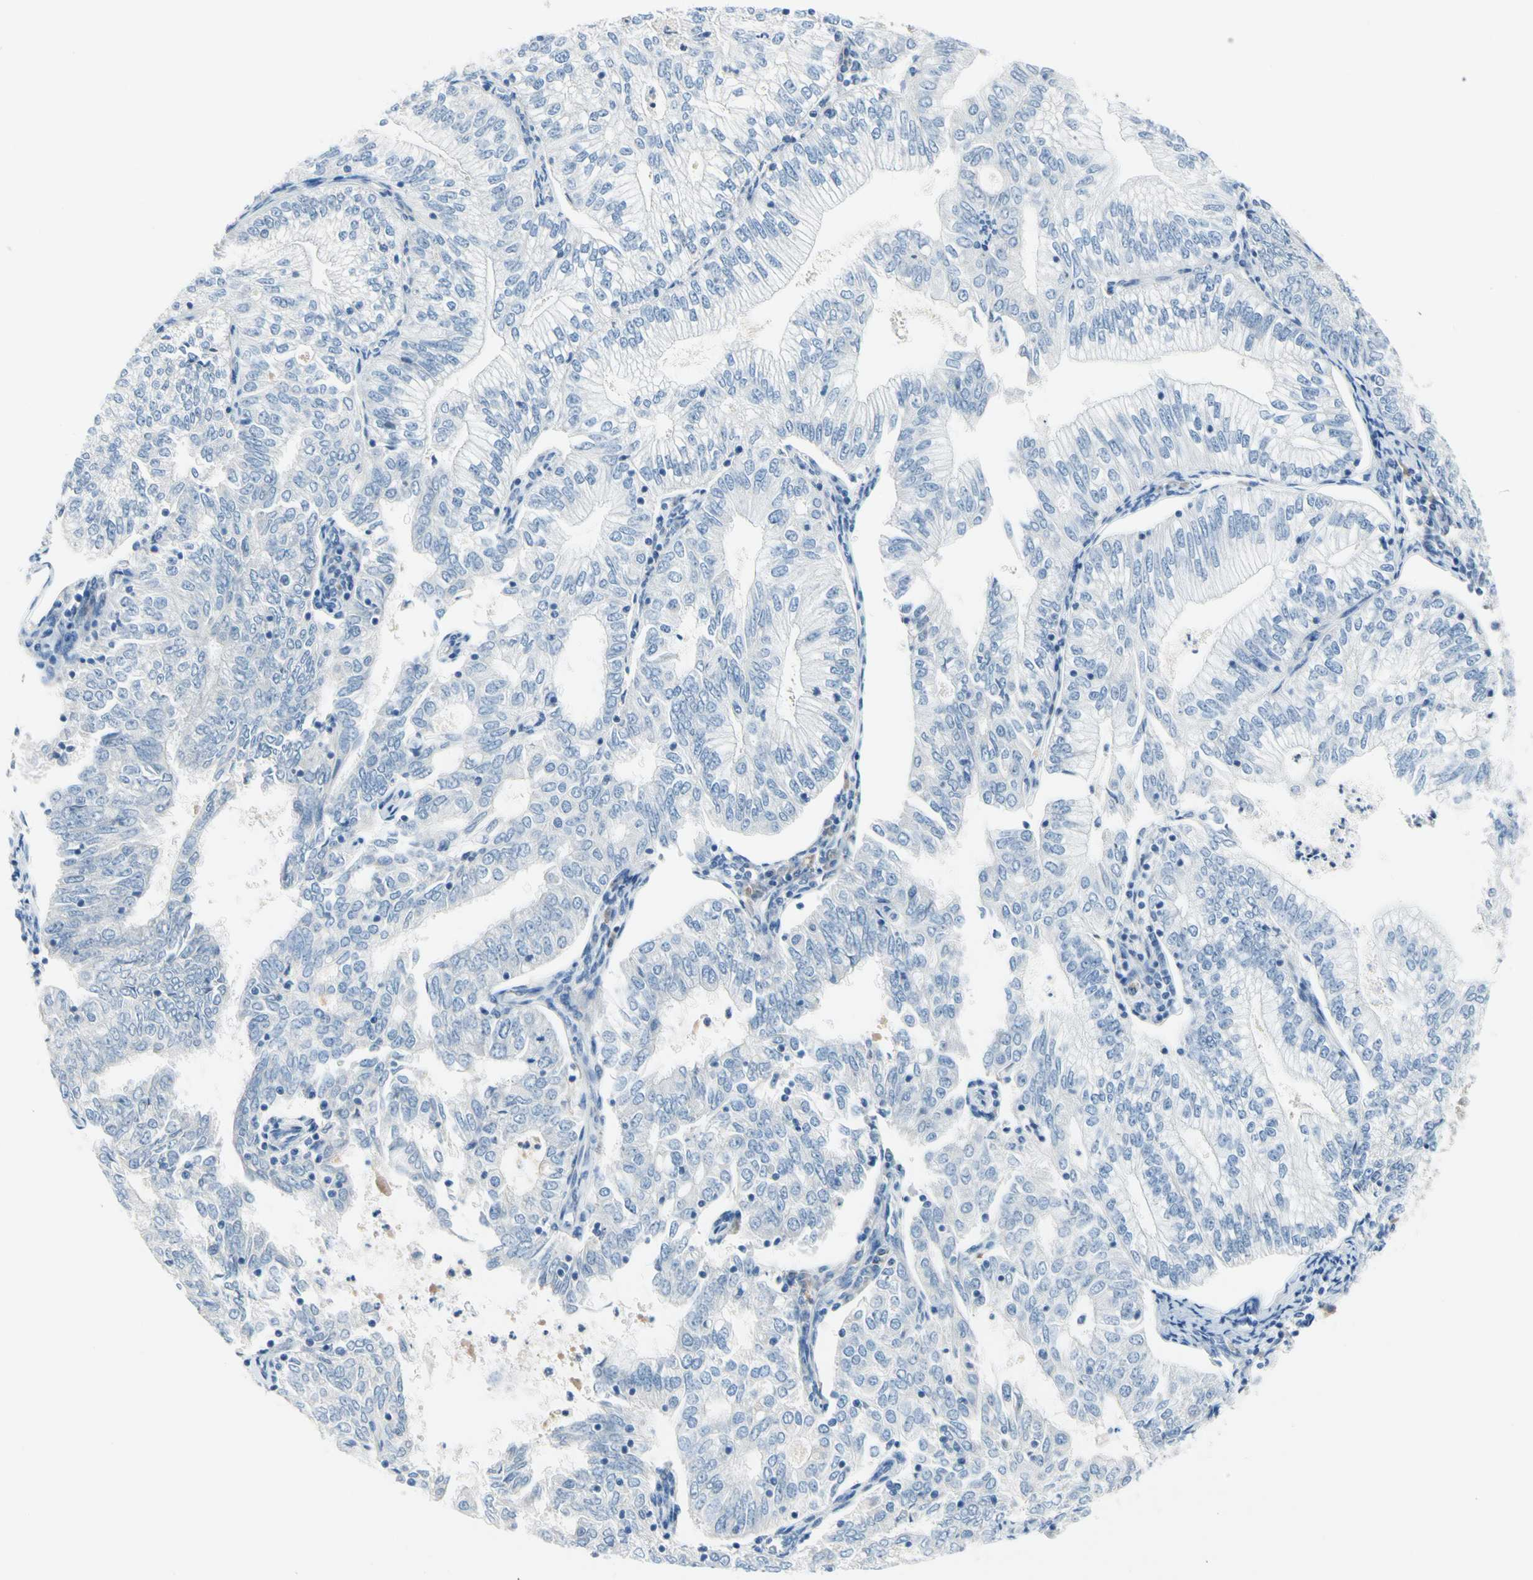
{"staining": {"intensity": "negative", "quantity": "none", "location": "none"}, "tissue": "endometrial cancer", "cell_type": "Tumor cells", "image_type": "cancer", "snomed": [{"axis": "morphology", "description": "Adenocarcinoma, NOS"}, {"axis": "topography", "description": "Endometrium"}], "caption": "The histopathology image displays no staining of tumor cells in adenocarcinoma (endometrial).", "gene": "CNDP1", "patient": {"sex": "female", "age": 69}}